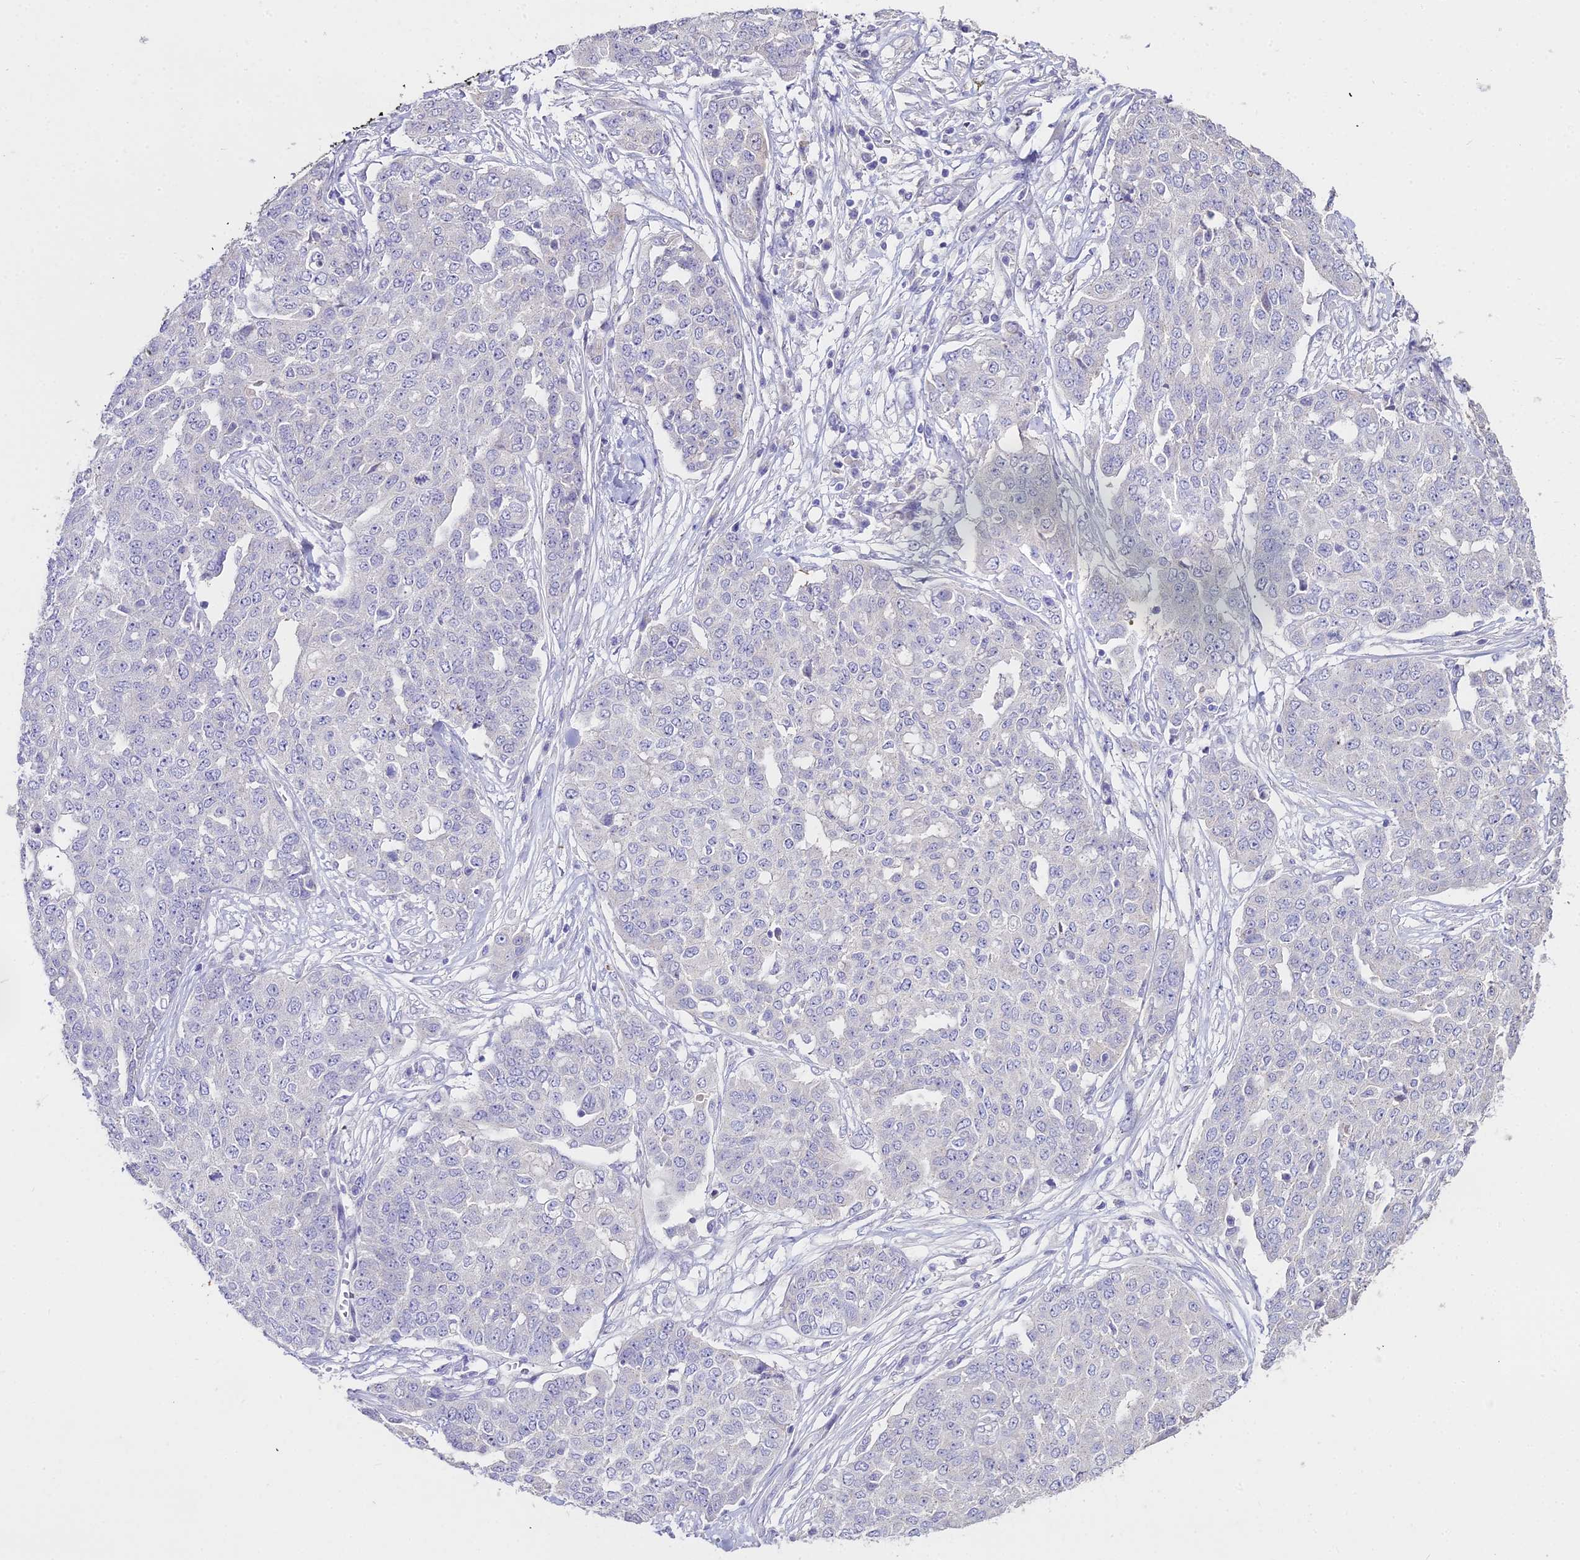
{"staining": {"intensity": "negative", "quantity": "none", "location": "none"}, "tissue": "ovarian cancer", "cell_type": "Tumor cells", "image_type": "cancer", "snomed": [{"axis": "morphology", "description": "Cystadenocarcinoma, serous, NOS"}, {"axis": "topography", "description": "Soft tissue"}, {"axis": "topography", "description": "Ovary"}], "caption": "There is no significant expression in tumor cells of serous cystadenocarcinoma (ovarian). (IHC, brightfield microscopy, high magnification).", "gene": "GLYAT", "patient": {"sex": "female", "age": 57}}